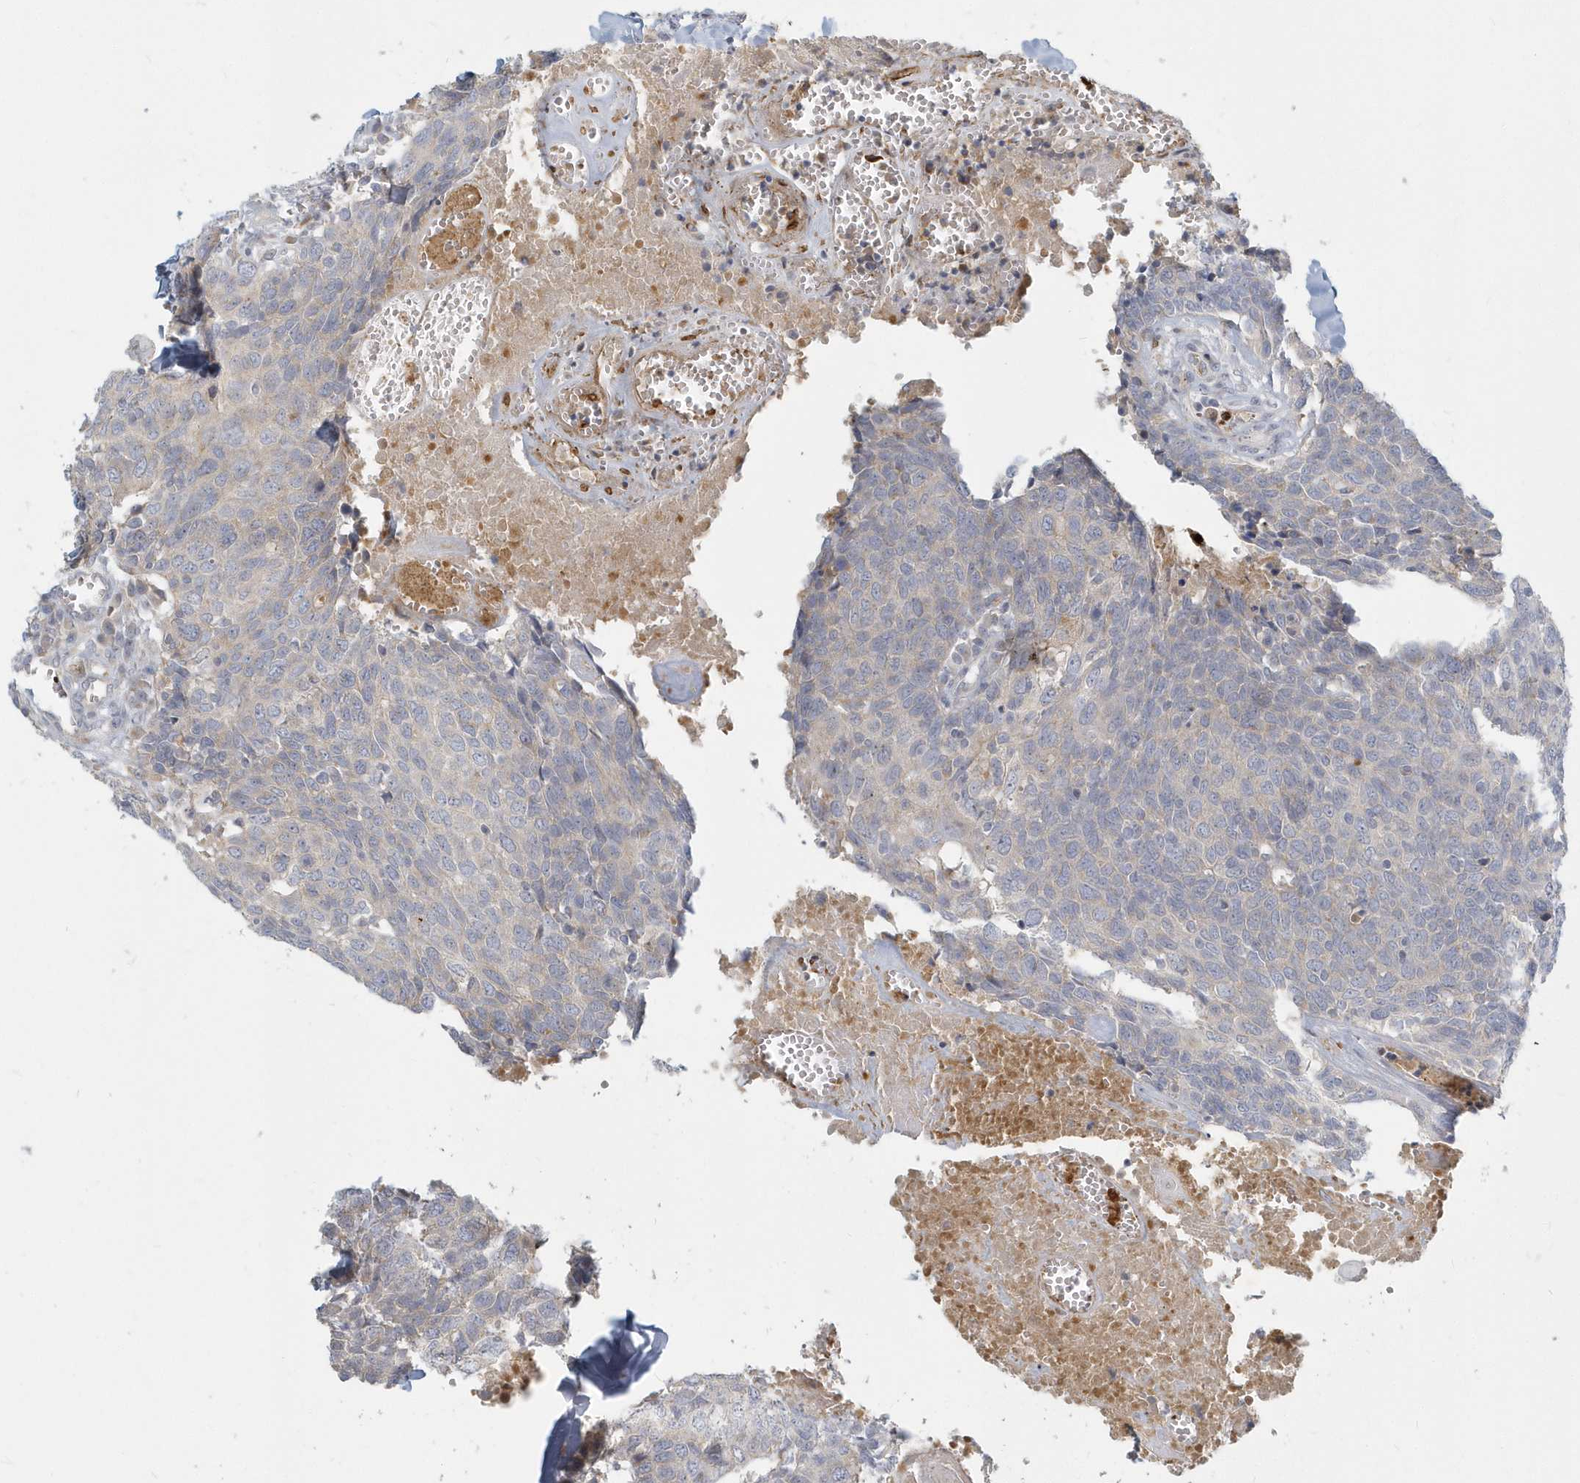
{"staining": {"intensity": "negative", "quantity": "none", "location": "none"}, "tissue": "head and neck cancer", "cell_type": "Tumor cells", "image_type": "cancer", "snomed": [{"axis": "morphology", "description": "Squamous cell carcinoma, NOS"}, {"axis": "topography", "description": "Head-Neck"}], "caption": "An immunohistochemistry (IHC) micrograph of head and neck cancer (squamous cell carcinoma) is shown. There is no staining in tumor cells of head and neck cancer (squamous cell carcinoma).", "gene": "NAPB", "patient": {"sex": "male", "age": 66}}